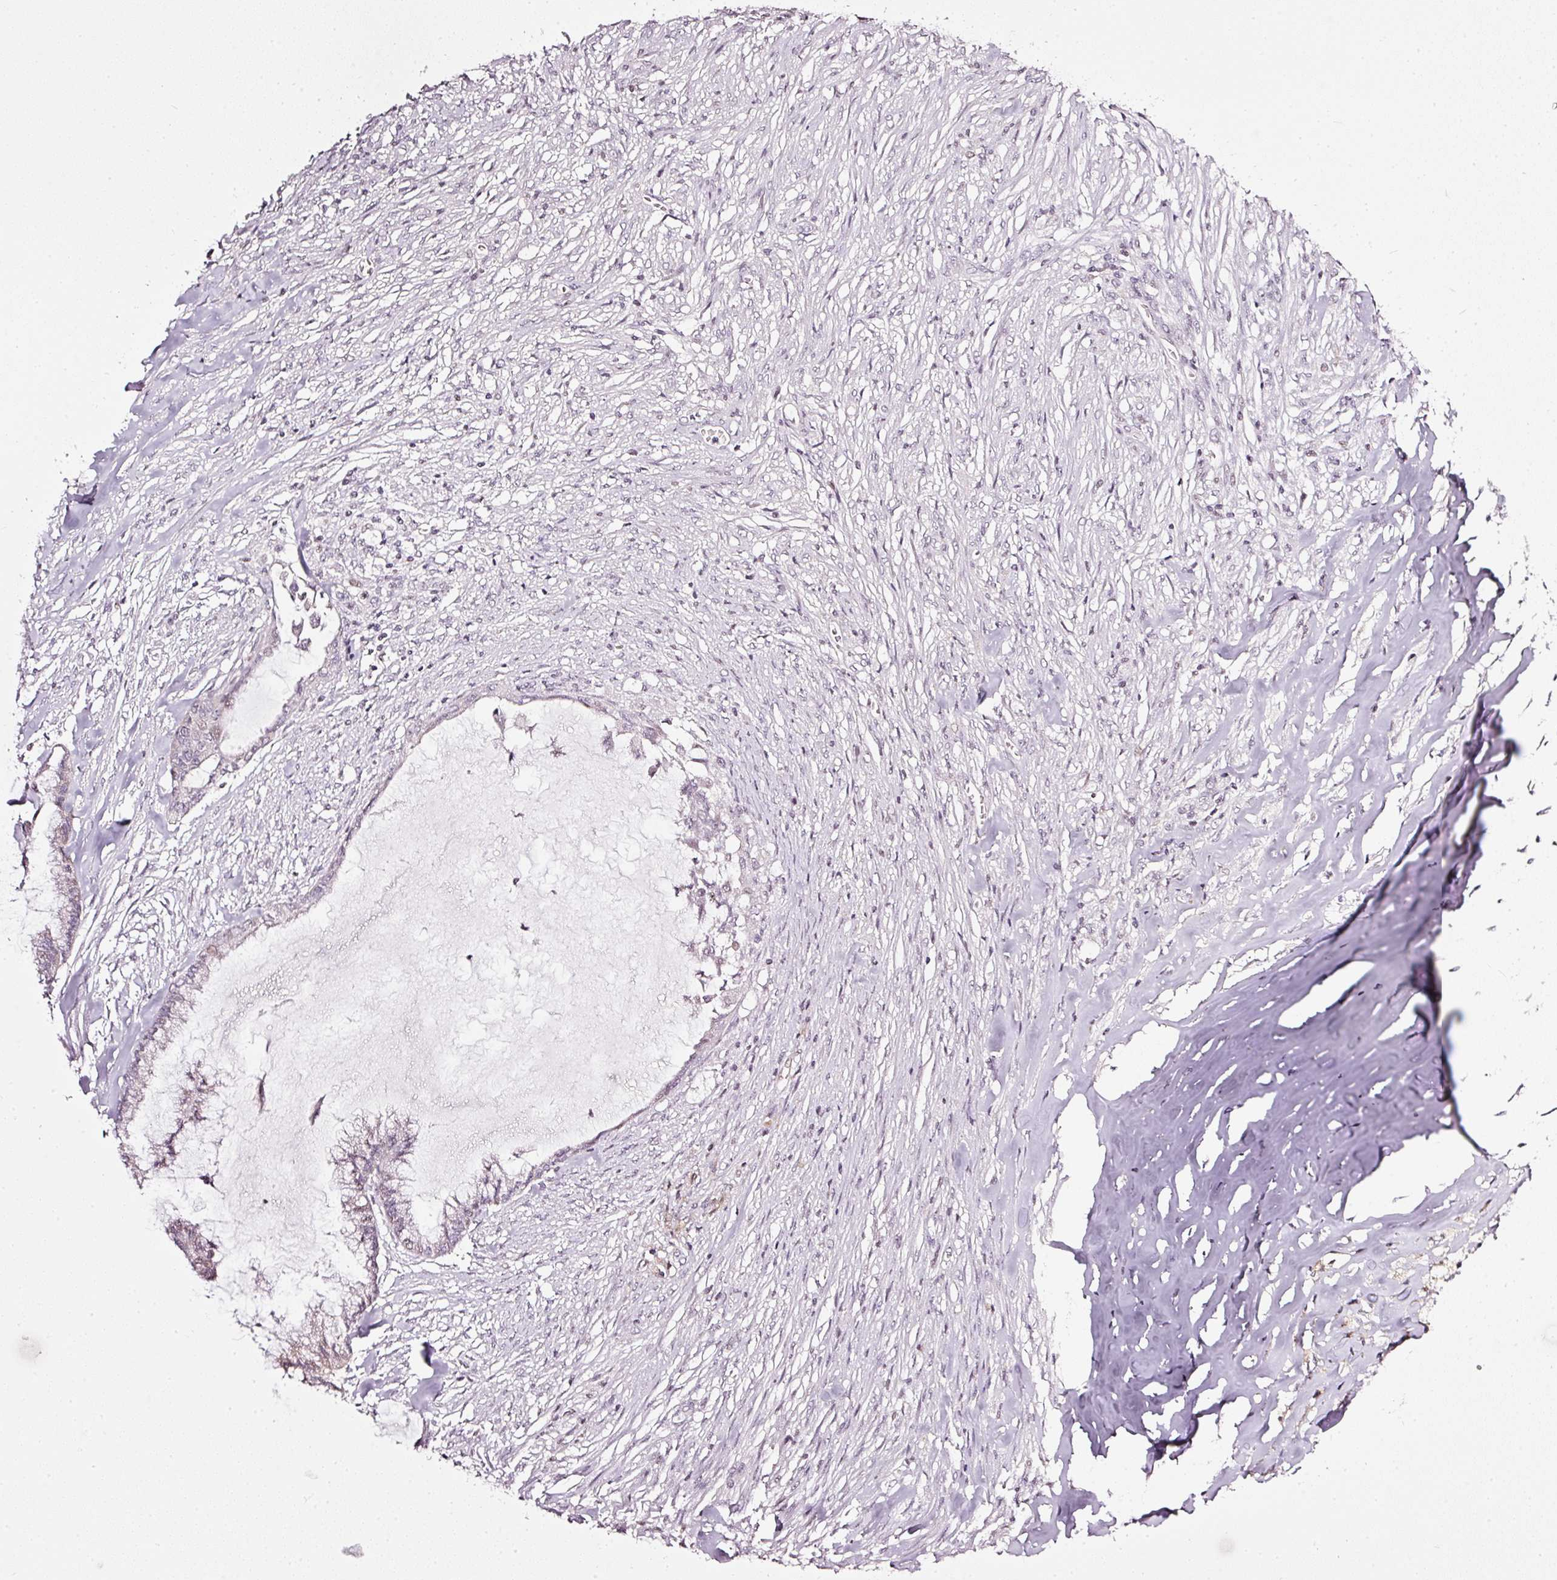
{"staining": {"intensity": "weak", "quantity": "25%-75%", "location": "cytoplasmic/membranous"}, "tissue": "endometrial cancer", "cell_type": "Tumor cells", "image_type": "cancer", "snomed": [{"axis": "morphology", "description": "Adenocarcinoma, NOS"}, {"axis": "topography", "description": "Endometrium"}], "caption": "IHC histopathology image of neoplastic tissue: endometrial adenocarcinoma stained using immunohistochemistry (IHC) demonstrates low levels of weak protein expression localized specifically in the cytoplasmic/membranous of tumor cells, appearing as a cytoplasmic/membranous brown color.", "gene": "NRDE2", "patient": {"sex": "female", "age": 86}}